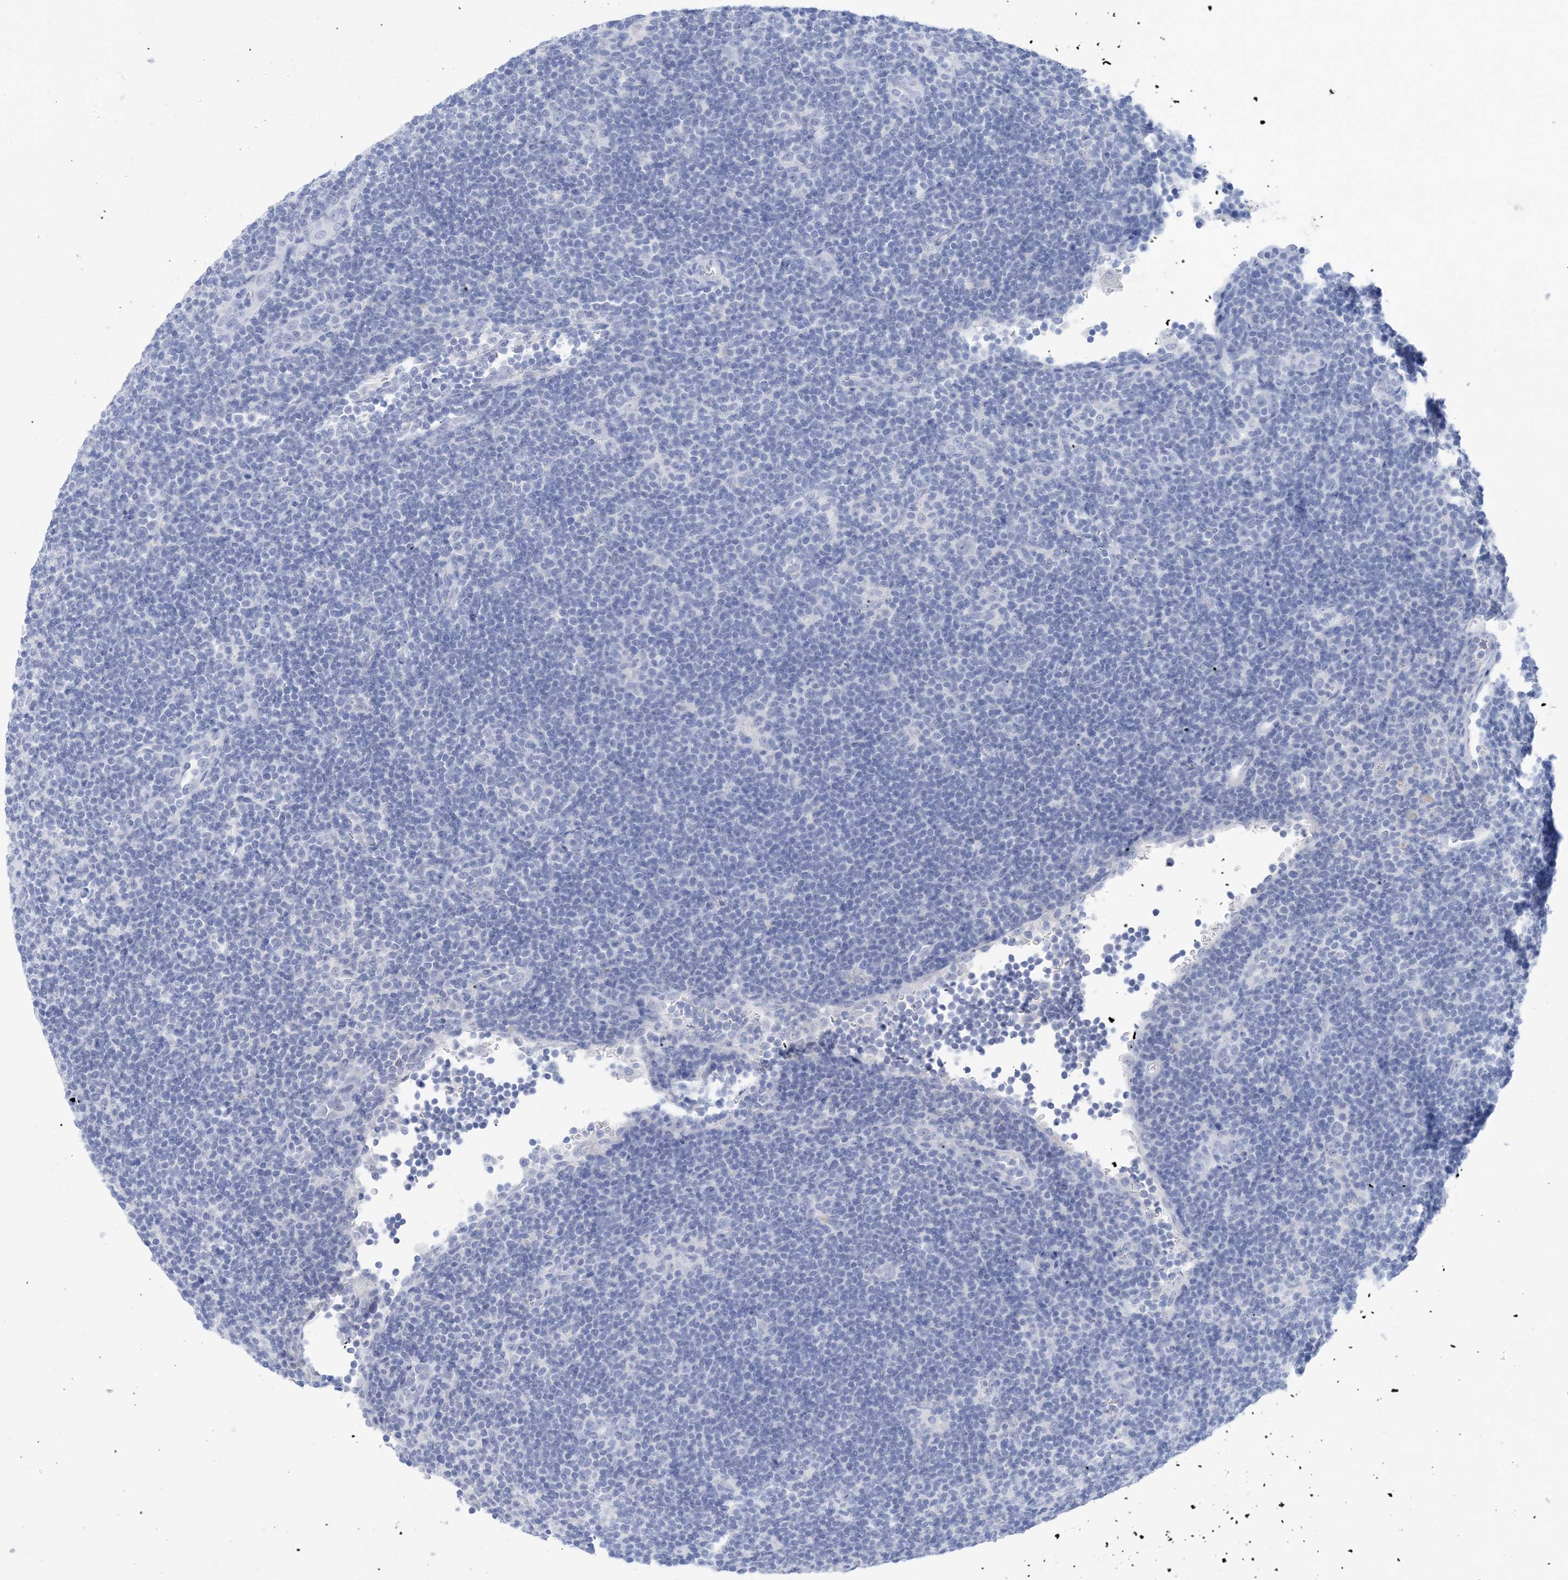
{"staining": {"intensity": "negative", "quantity": "none", "location": "none"}, "tissue": "lymphoma", "cell_type": "Tumor cells", "image_type": "cancer", "snomed": [{"axis": "morphology", "description": "Hodgkin's disease, NOS"}, {"axis": "topography", "description": "Lymph node"}], "caption": "Immunohistochemistry (IHC) photomicrograph of Hodgkin's disease stained for a protein (brown), which shows no positivity in tumor cells.", "gene": "SH3YL1", "patient": {"sex": "female", "age": 57}}